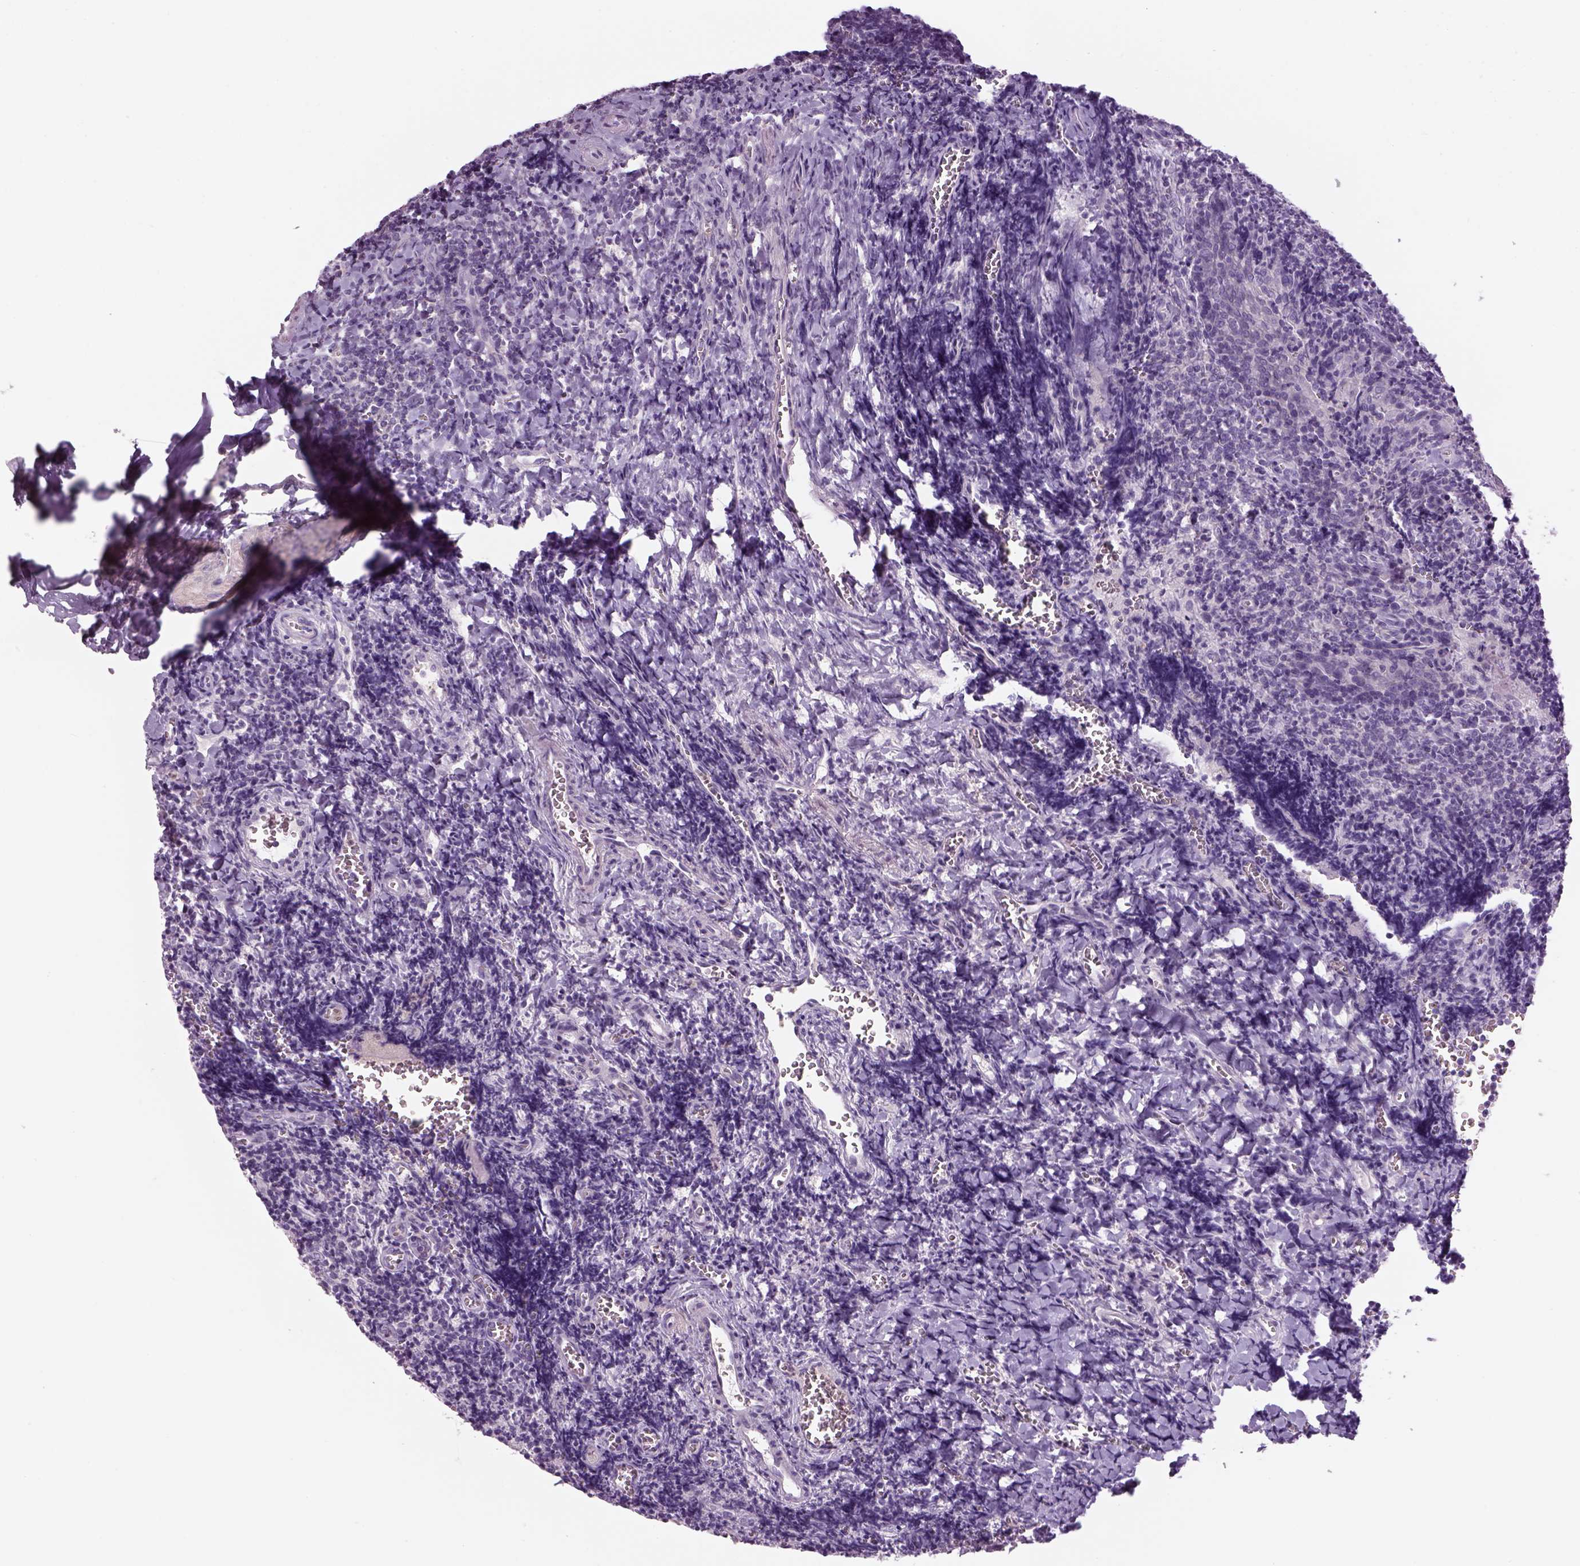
{"staining": {"intensity": "negative", "quantity": "none", "location": "none"}, "tissue": "tonsil", "cell_type": "Germinal center cells", "image_type": "normal", "snomed": [{"axis": "morphology", "description": "Normal tissue, NOS"}, {"axis": "morphology", "description": "Inflammation, NOS"}, {"axis": "topography", "description": "Tonsil"}], "caption": "IHC micrograph of benign tonsil: human tonsil stained with DAB displays no significant protein expression in germinal center cells.", "gene": "MDH1B", "patient": {"sex": "female", "age": 31}}